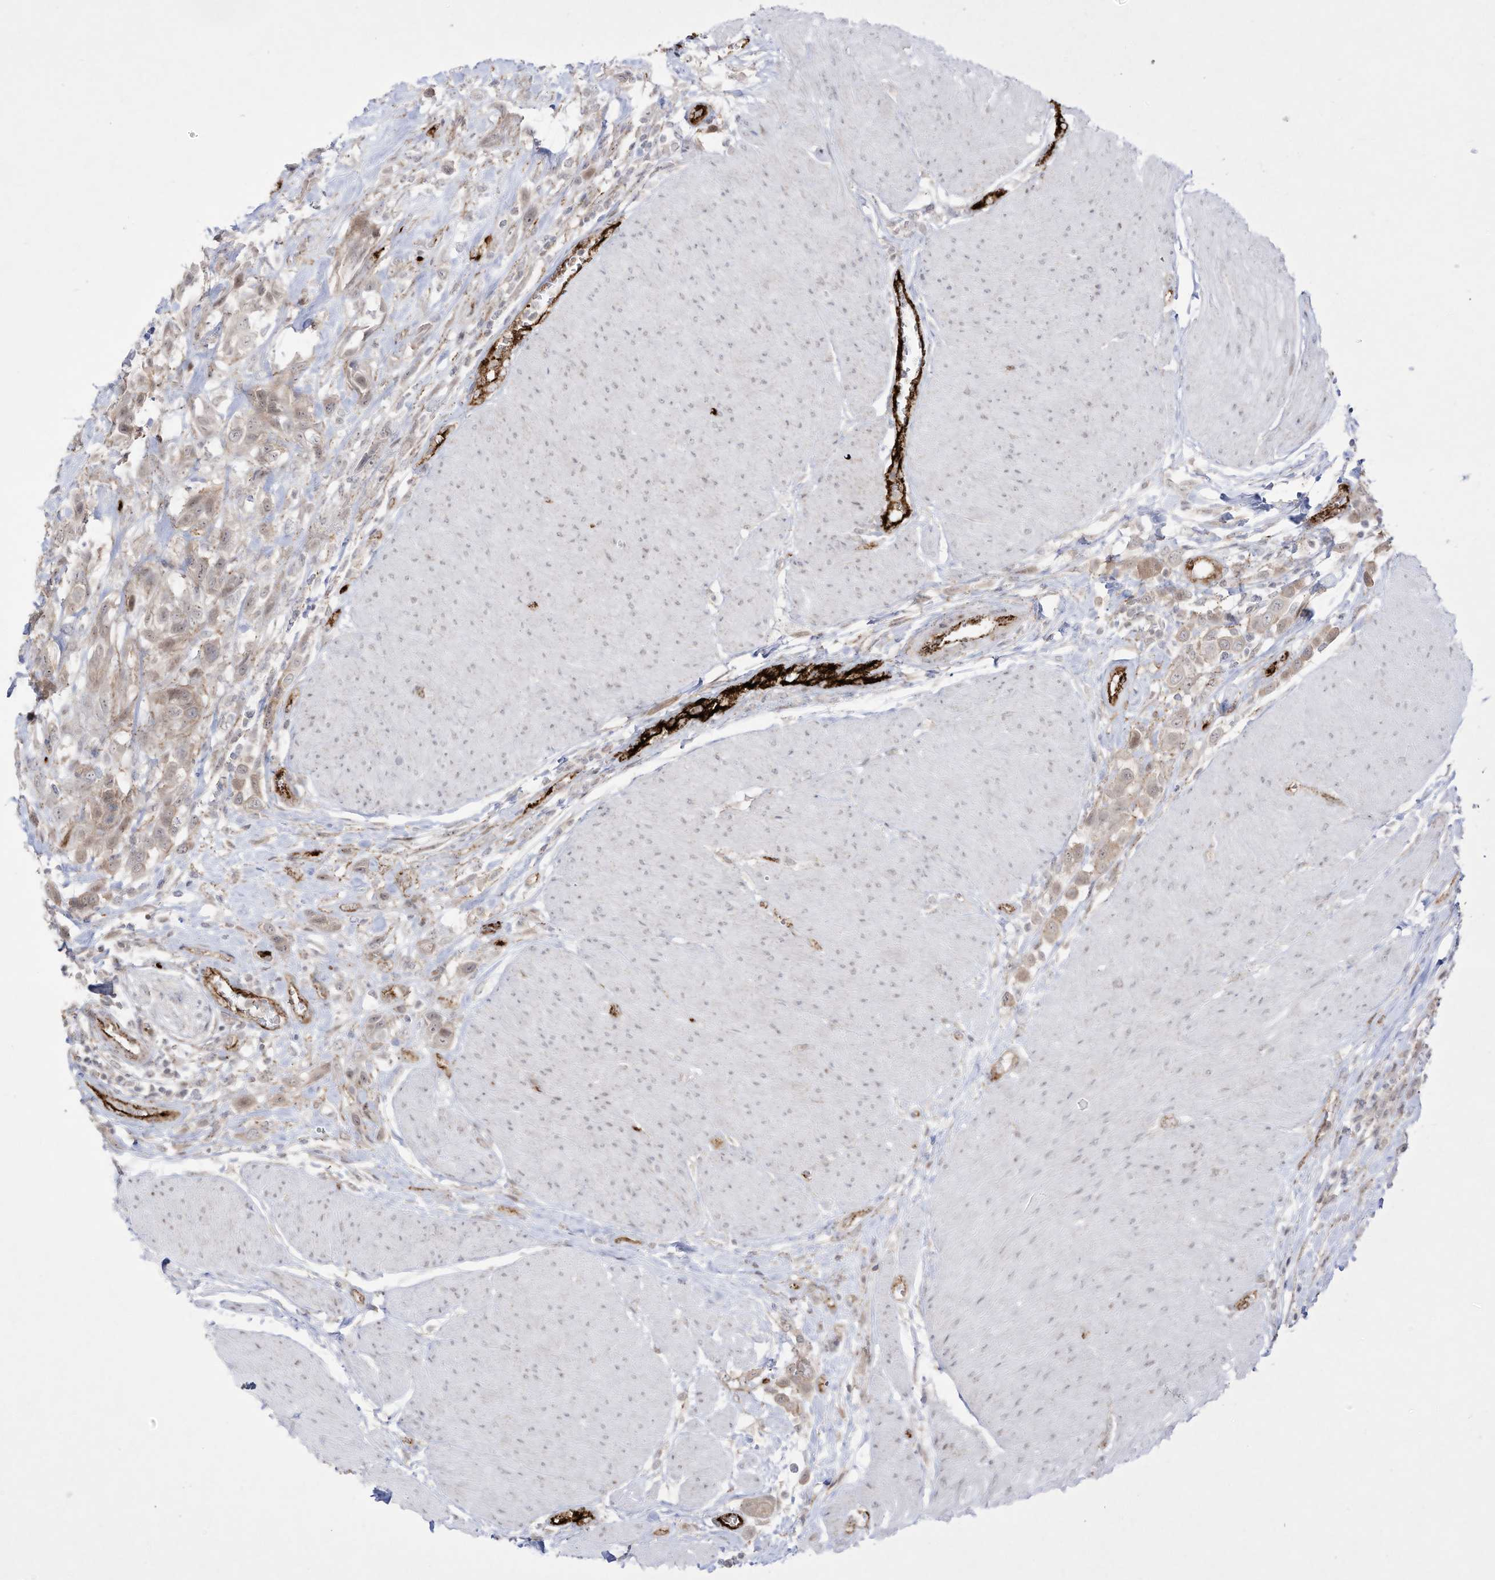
{"staining": {"intensity": "weak", "quantity": ">75%", "location": "cytoplasmic/membranous"}, "tissue": "urothelial cancer", "cell_type": "Tumor cells", "image_type": "cancer", "snomed": [{"axis": "morphology", "description": "Urothelial carcinoma, High grade"}, {"axis": "topography", "description": "Urinary bladder"}], "caption": "A histopathology image of human urothelial carcinoma (high-grade) stained for a protein demonstrates weak cytoplasmic/membranous brown staining in tumor cells.", "gene": "ZGRF1", "patient": {"sex": "male", "age": 50}}